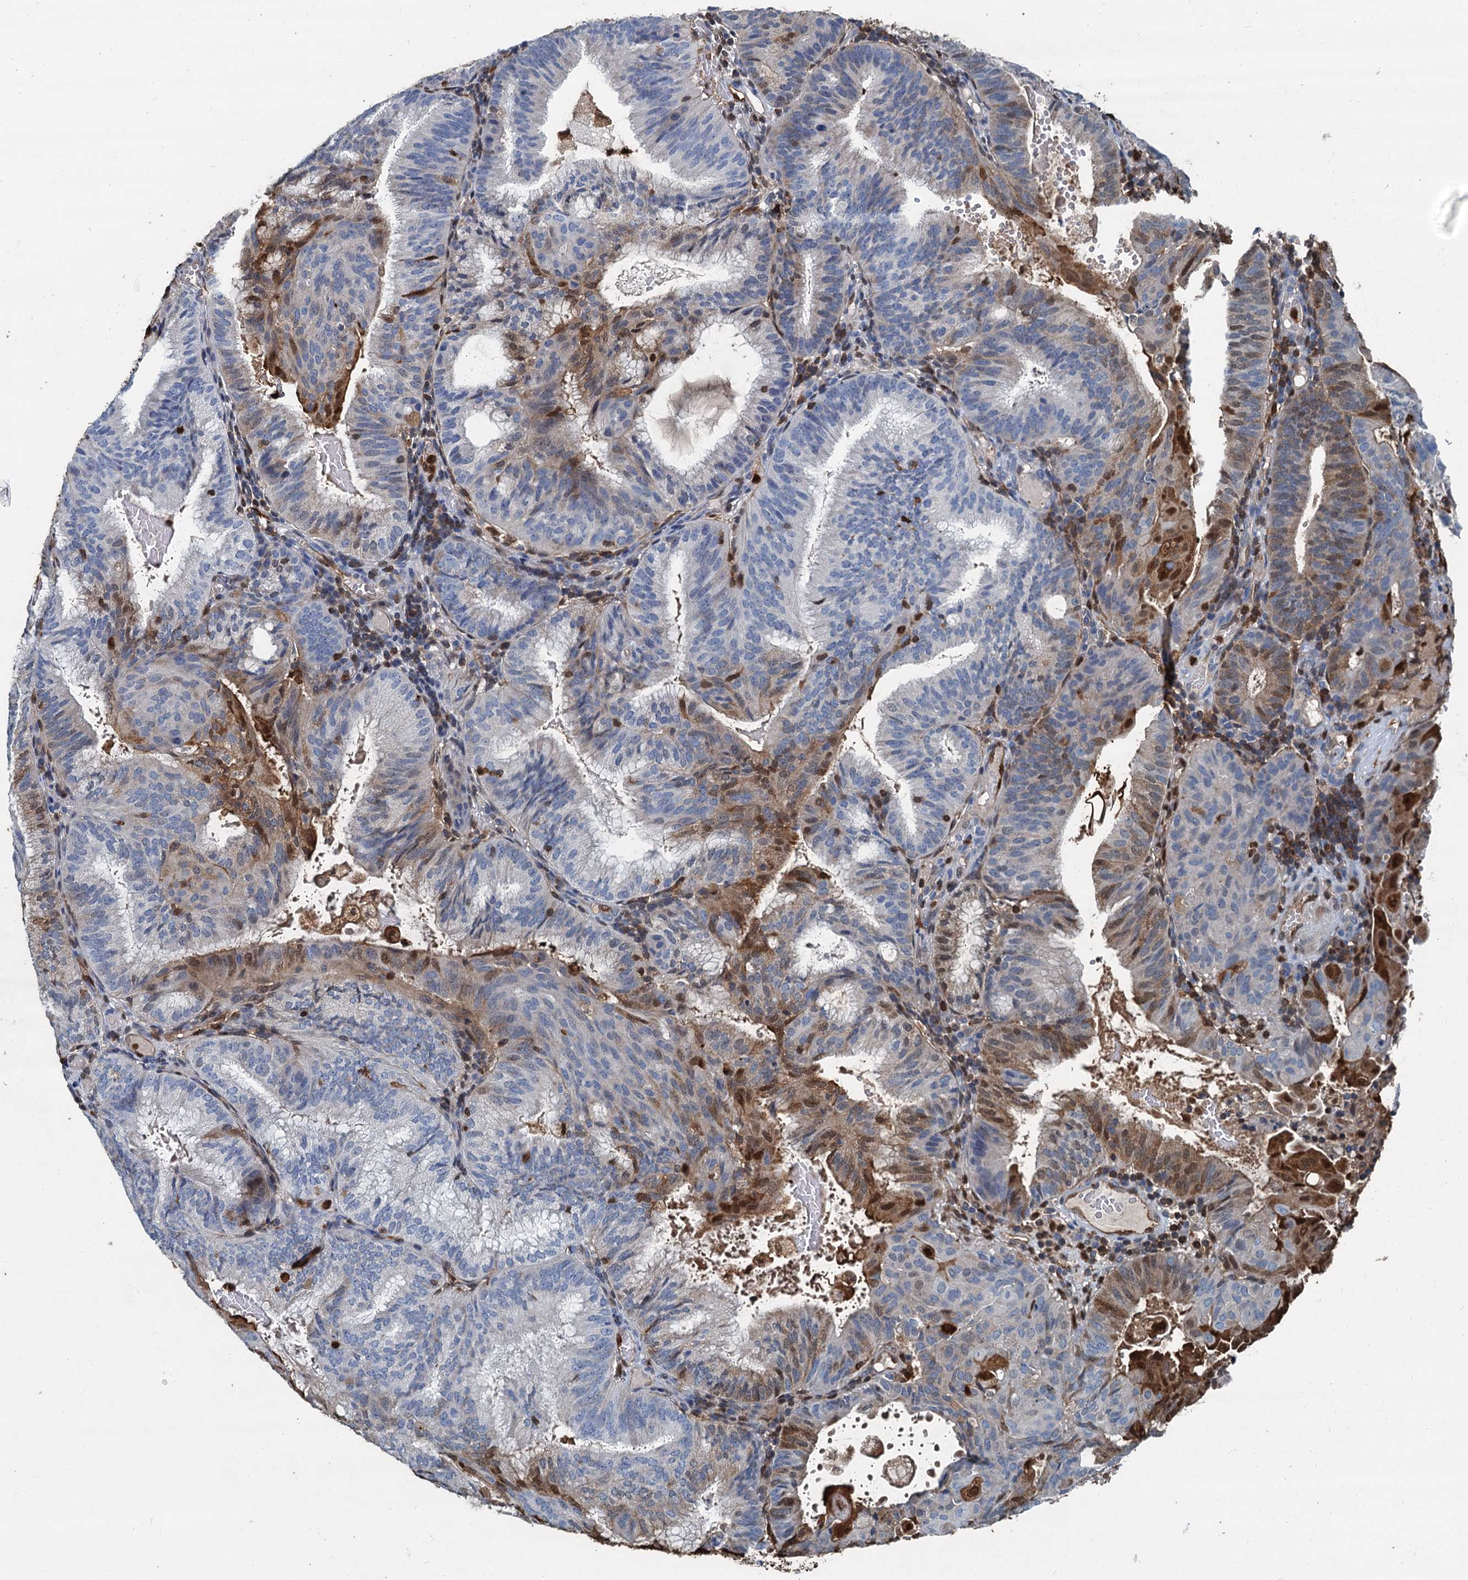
{"staining": {"intensity": "negative", "quantity": "none", "location": "none"}, "tissue": "endometrial cancer", "cell_type": "Tumor cells", "image_type": "cancer", "snomed": [{"axis": "morphology", "description": "Adenocarcinoma, NOS"}, {"axis": "topography", "description": "Endometrium"}], "caption": "A micrograph of human adenocarcinoma (endometrial) is negative for staining in tumor cells.", "gene": "S100A6", "patient": {"sex": "female", "age": 49}}